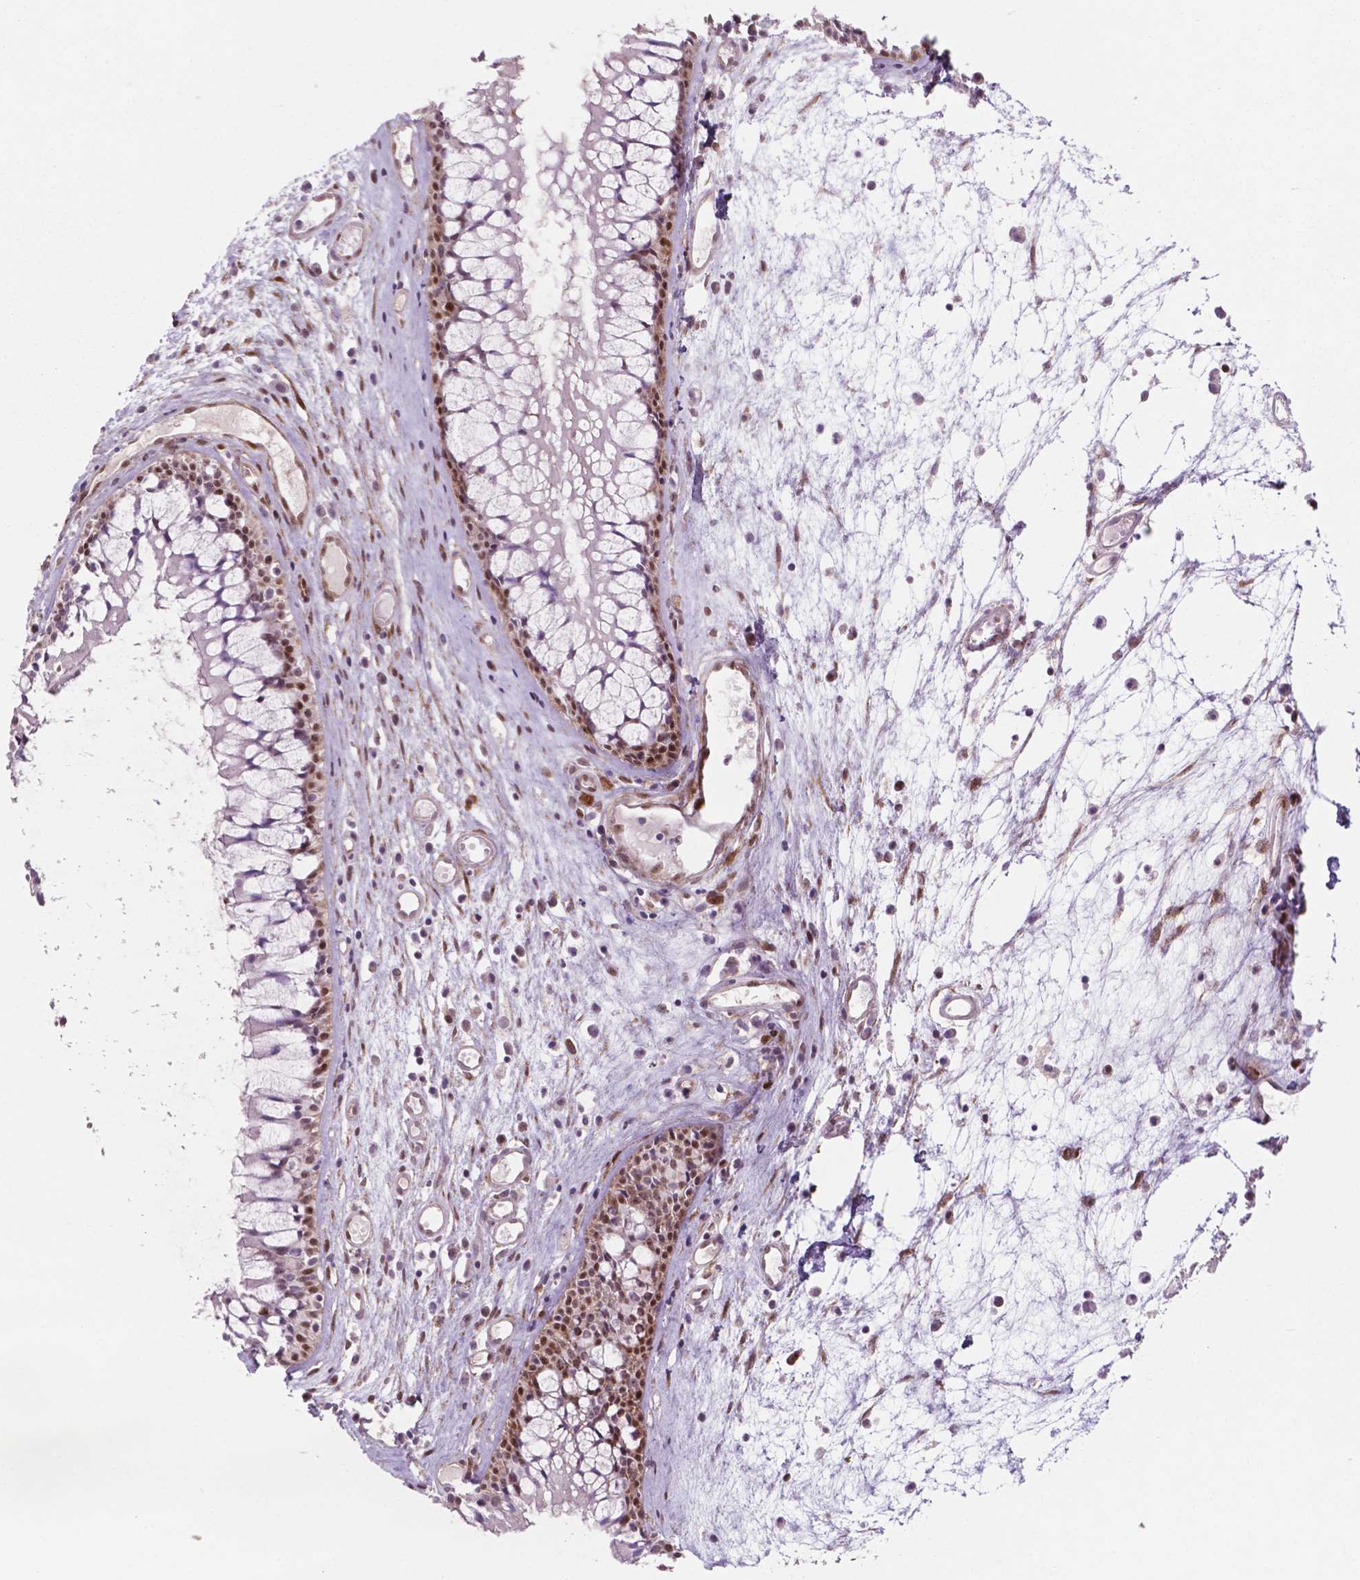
{"staining": {"intensity": "moderate", "quantity": "<25%", "location": "cytoplasmic/membranous,nuclear"}, "tissue": "nasopharynx", "cell_type": "Respiratory epithelial cells", "image_type": "normal", "snomed": [{"axis": "morphology", "description": "Normal tissue, NOS"}, {"axis": "topography", "description": "Nasopharynx"}], "caption": "DAB immunohistochemical staining of benign nasopharynx displays moderate cytoplasmic/membranous,nuclear protein expression in approximately <25% of respiratory epithelial cells.", "gene": "LDHA", "patient": {"sex": "male", "age": 31}}